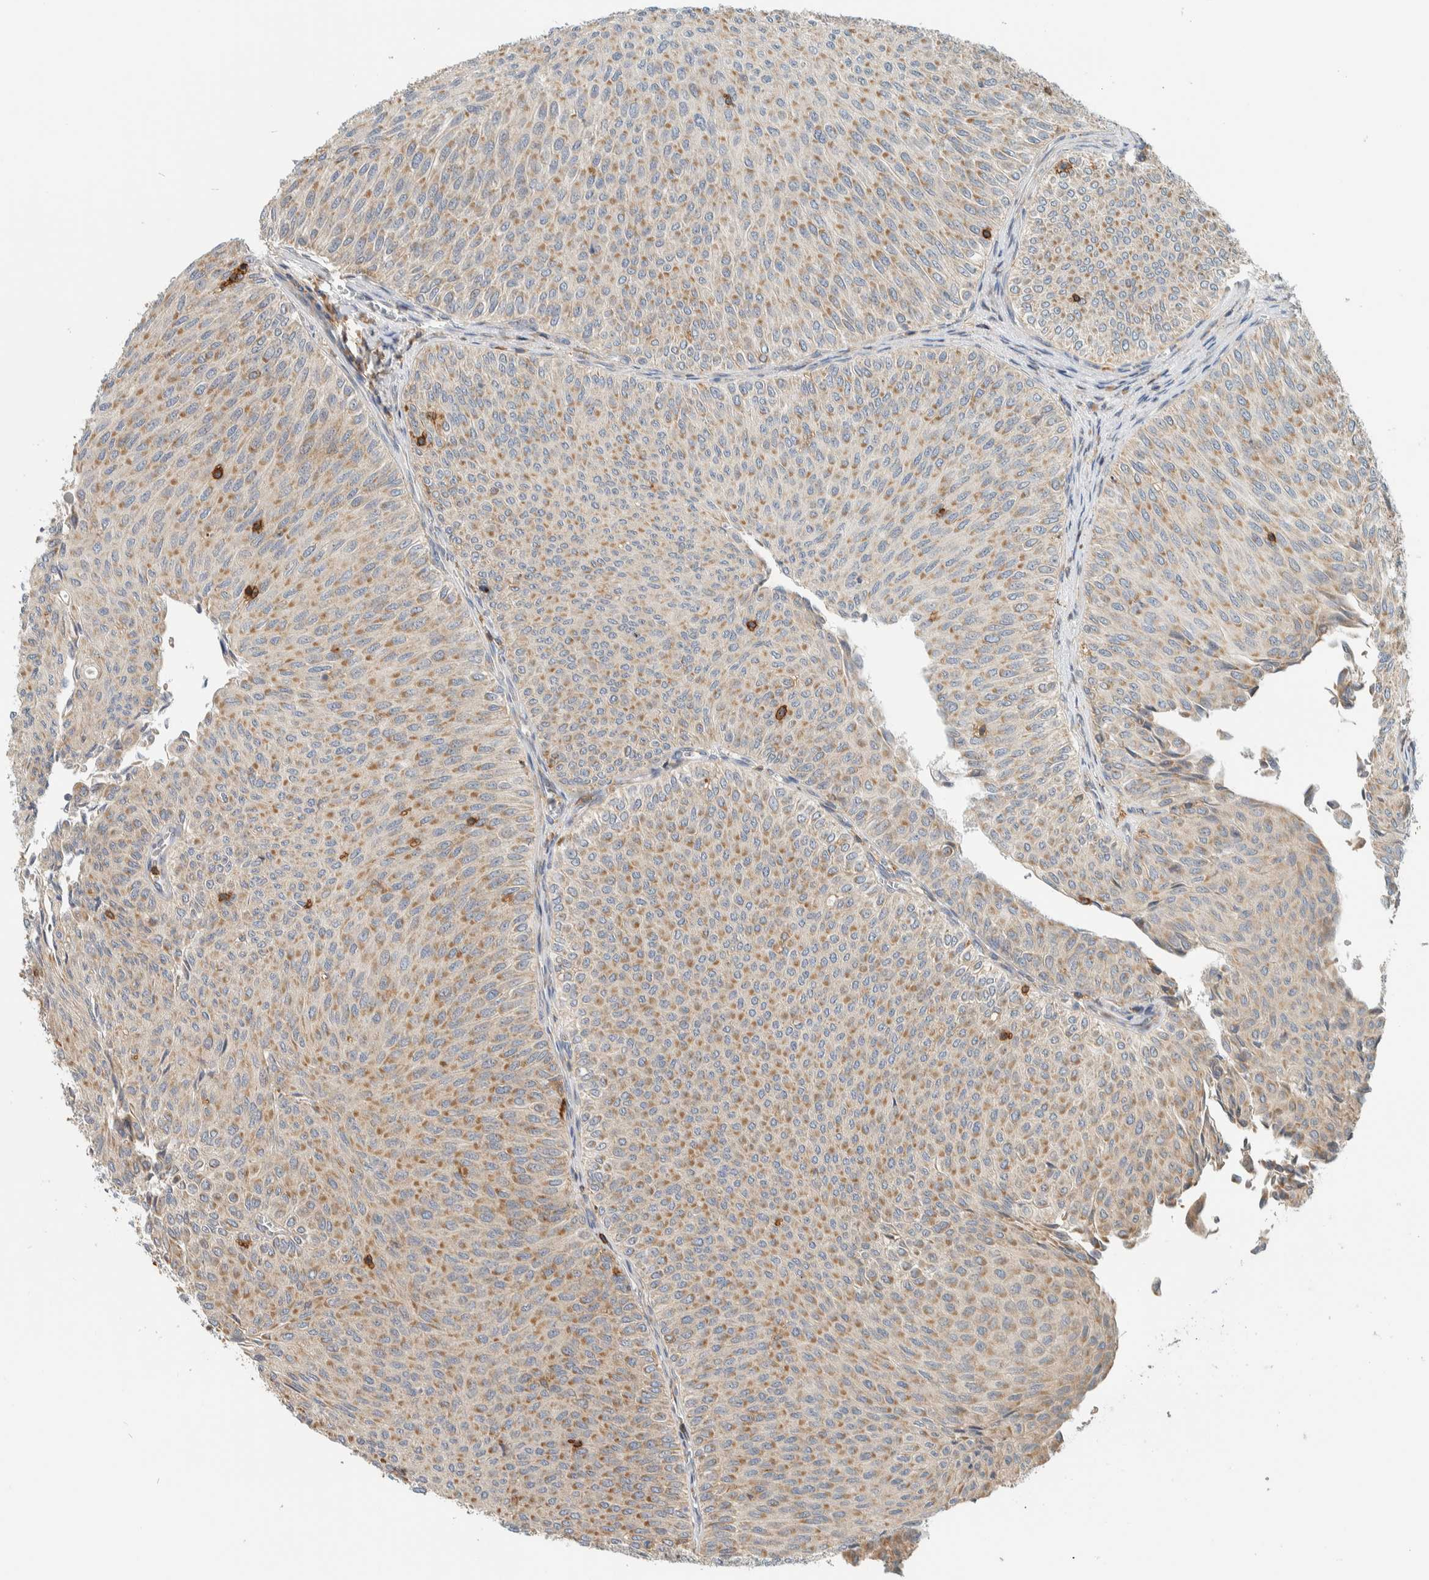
{"staining": {"intensity": "moderate", "quantity": ">75%", "location": "cytoplasmic/membranous"}, "tissue": "urothelial cancer", "cell_type": "Tumor cells", "image_type": "cancer", "snomed": [{"axis": "morphology", "description": "Urothelial carcinoma, Low grade"}, {"axis": "topography", "description": "Urinary bladder"}], "caption": "Tumor cells show medium levels of moderate cytoplasmic/membranous staining in approximately >75% of cells in urothelial carcinoma (low-grade).", "gene": "CCDC57", "patient": {"sex": "male", "age": 78}}